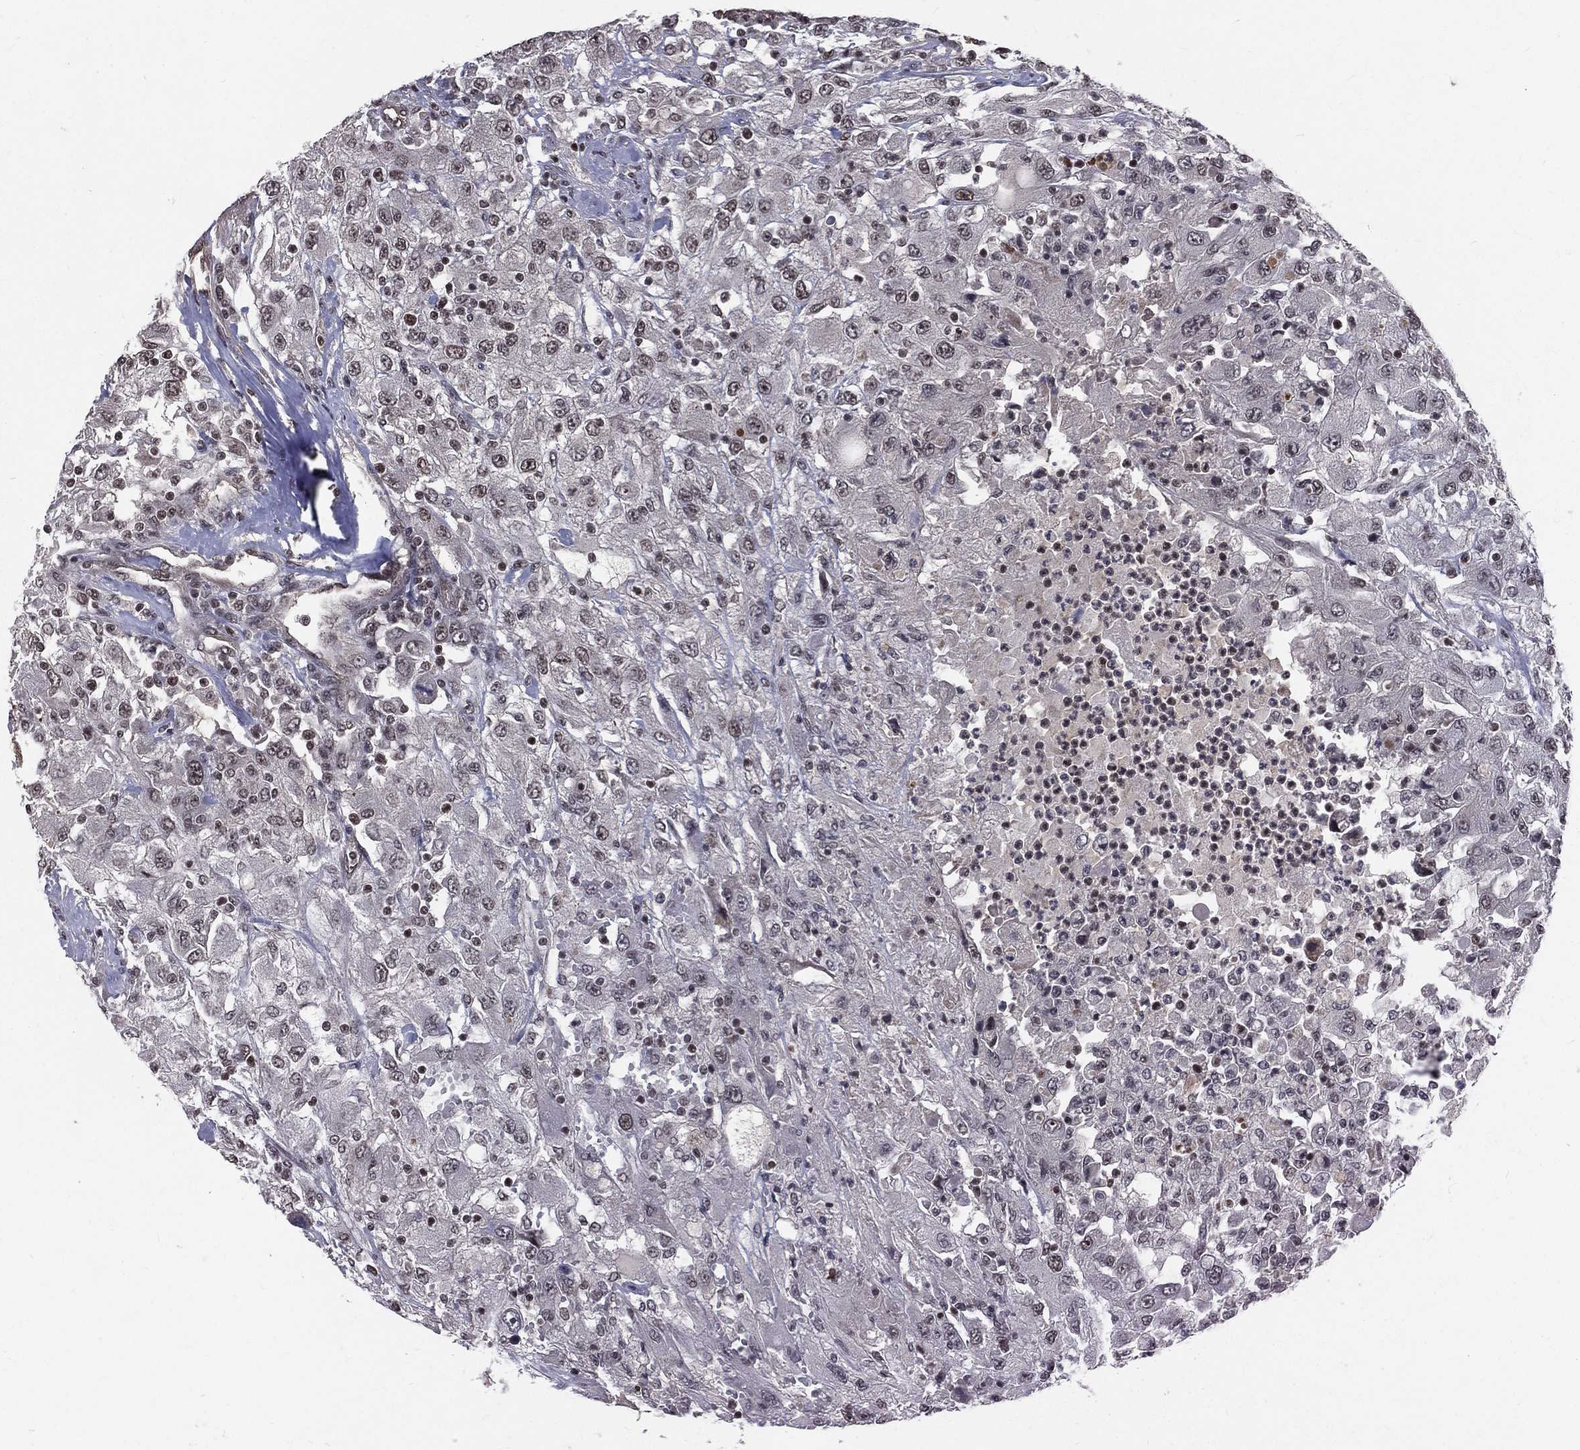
{"staining": {"intensity": "weak", "quantity": "<25%", "location": "nuclear"}, "tissue": "renal cancer", "cell_type": "Tumor cells", "image_type": "cancer", "snomed": [{"axis": "morphology", "description": "Adenocarcinoma, NOS"}, {"axis": "topography", "description": "Kidney"}], "caption": "Immunohistochemistry (IHC) of human renal adenocarcinoma demonstrates no positivity in tumor cells. The staining is performed using DAB (3,3'-diaminobenzidine) brown chromogen with nuclei counter-stained in using hematoxylin.", "gene": "SMC3", "patient": {"sex": "female", "age": 67}}